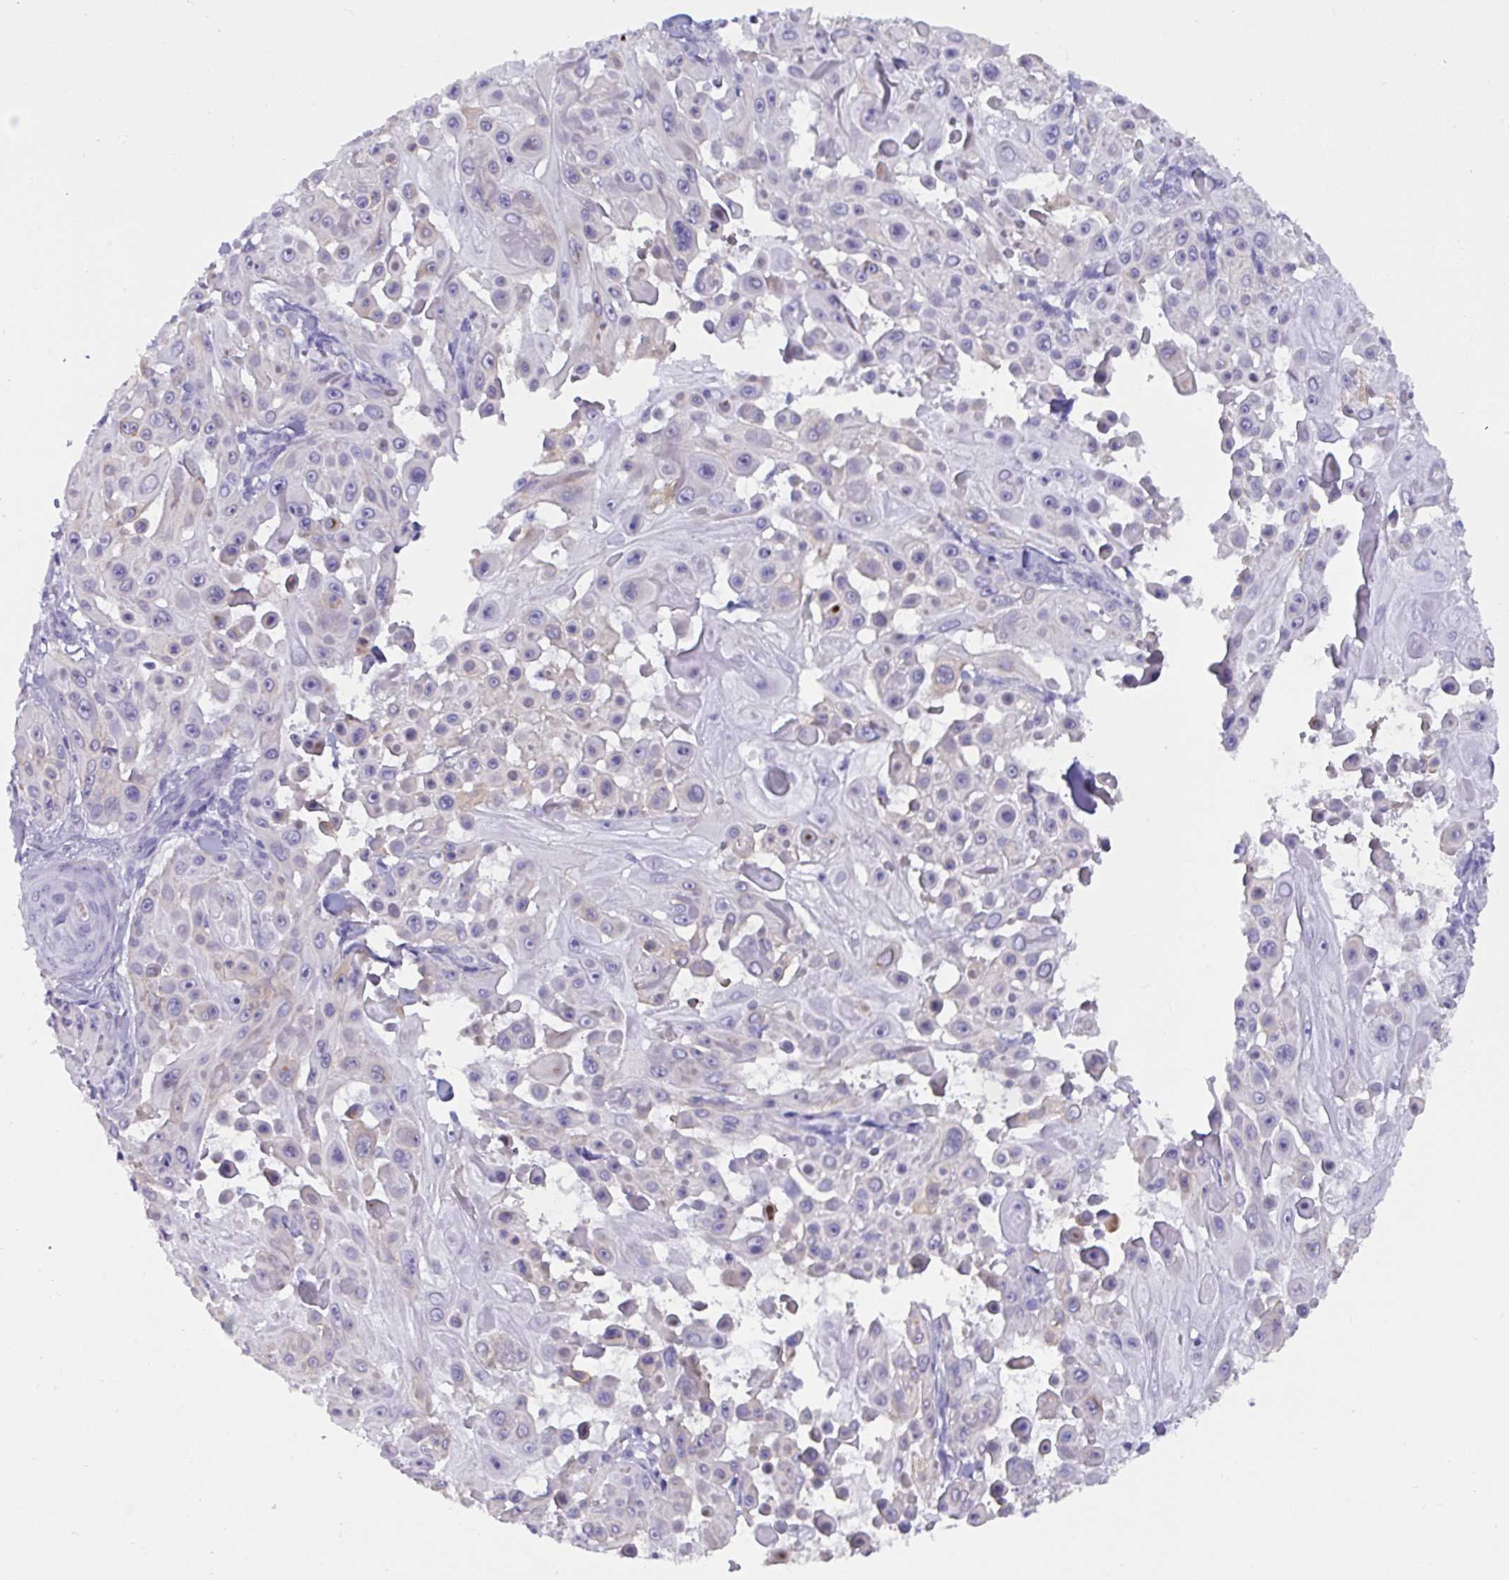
{"staining": {"intensity": "negative", "quantity": "none", "location": "none"}, "tissue": "skin cancer", "cell_type": "Tumor cells", "image_type": "cancer", "snomed": [{"axis": "morphology", "description": "Squamous cell carcinoma, NOS"}, {"axis": "topography", "description": "Skin"}], "caption": "Protein analysis of squamous cell carcinoma (skin) reveals no significant expression in tumor cells. (DAB (3,3'-diaminobenzidine) immunohistochemistry (IHC), high magnification).", "gene": "SLC2A1", "patient": {"sex": "male", "age": 91}}